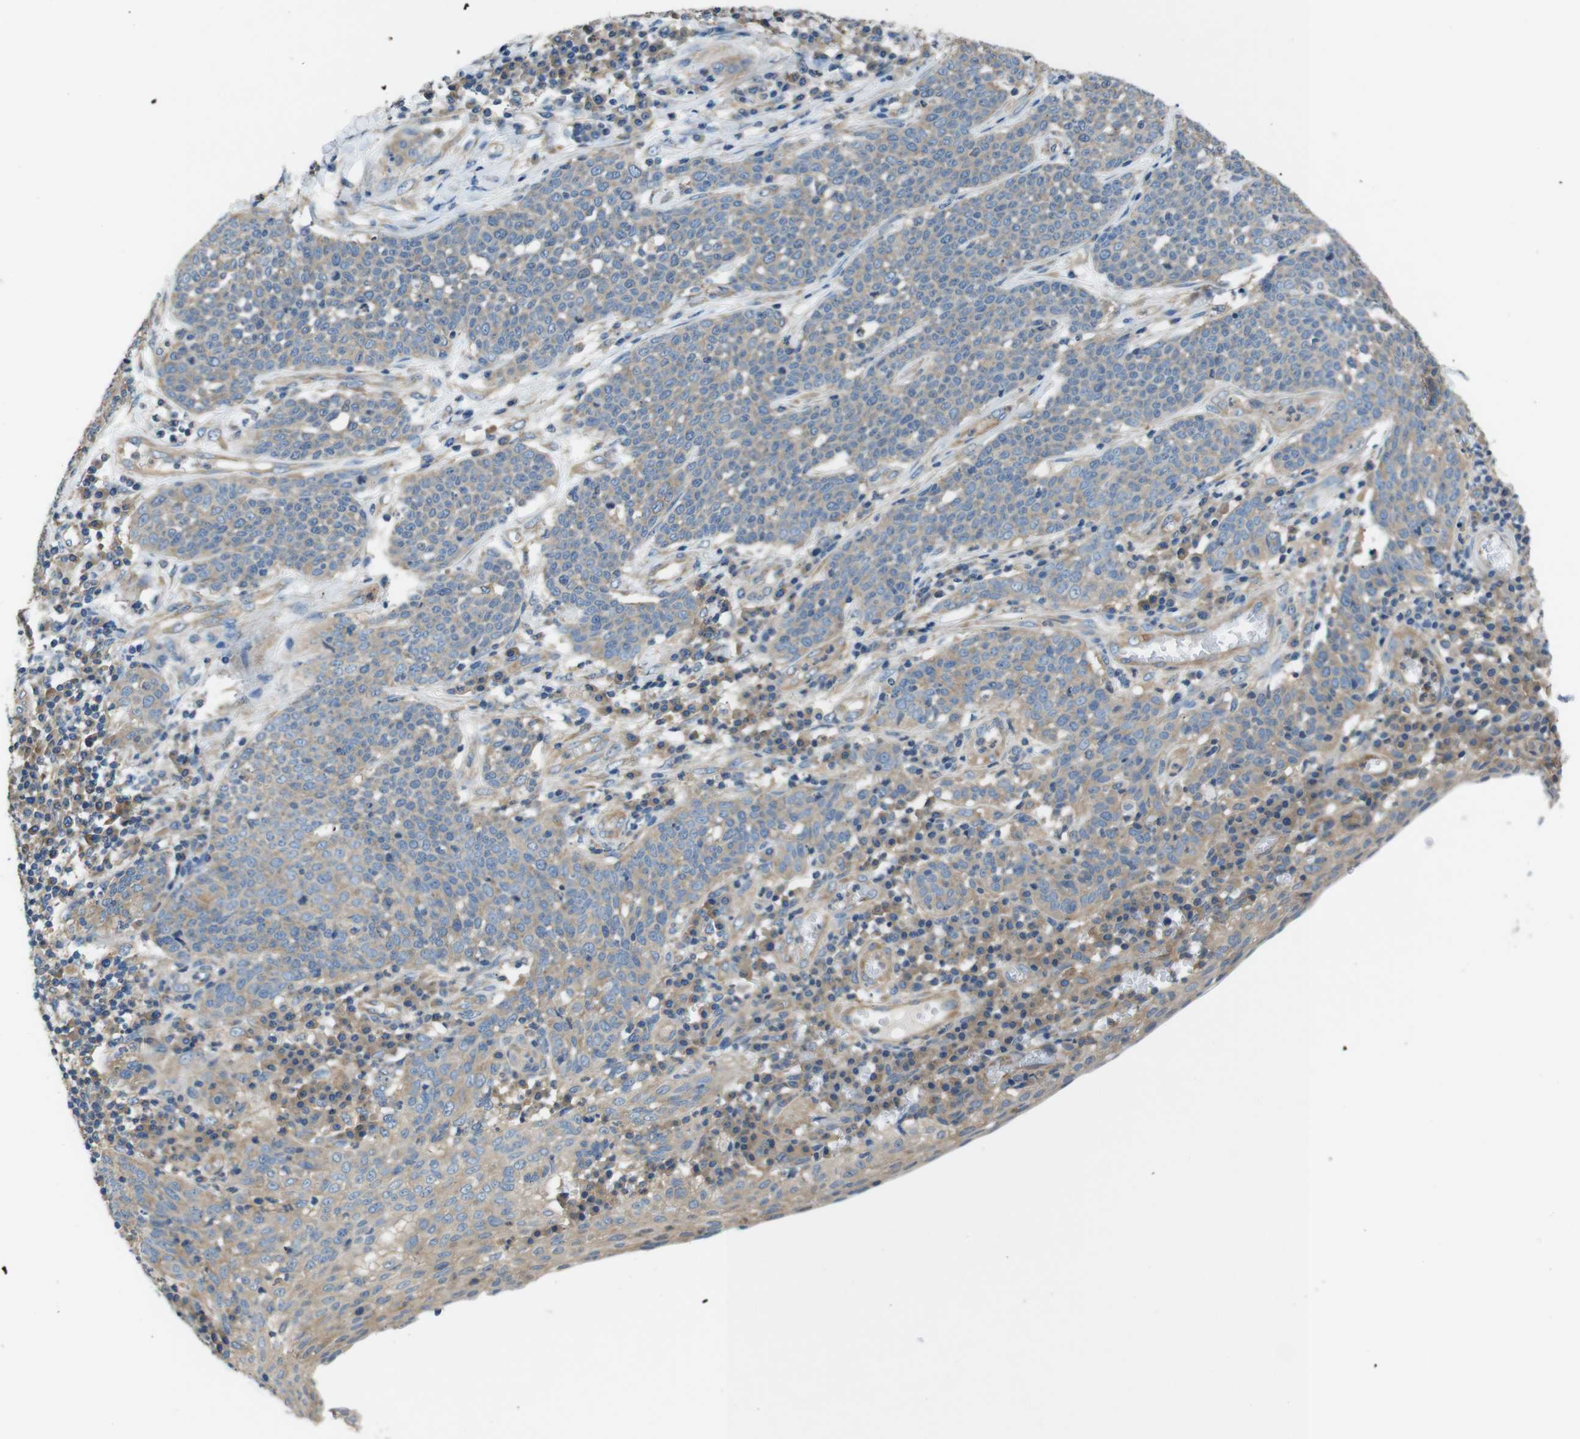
{"staining": {"intensity": "weak", "quantity": ">75%", "location": "cytoplasmic/membranous"}, "tissue": "cervical cancer", "cell_type": "Tumor cells", "image_type": "cancer", "snomed": [{"axis": "morphology", "description": "Squamous cell carcinoma, NOS"}, {"axis": "topography", "description": "Cervix"}], "caption": "Cervical cancer tissue shows weak cytoplasmic/membranous positivity in approximately >75% of tumor cells, visualized by immunohistochemistry. (DAB (3,3'-diaminobenzidine) IHC with brightfield microscopy, high magnification).", "gene": "DCTN1", "patient": {"sex": "female", "age": 34}}